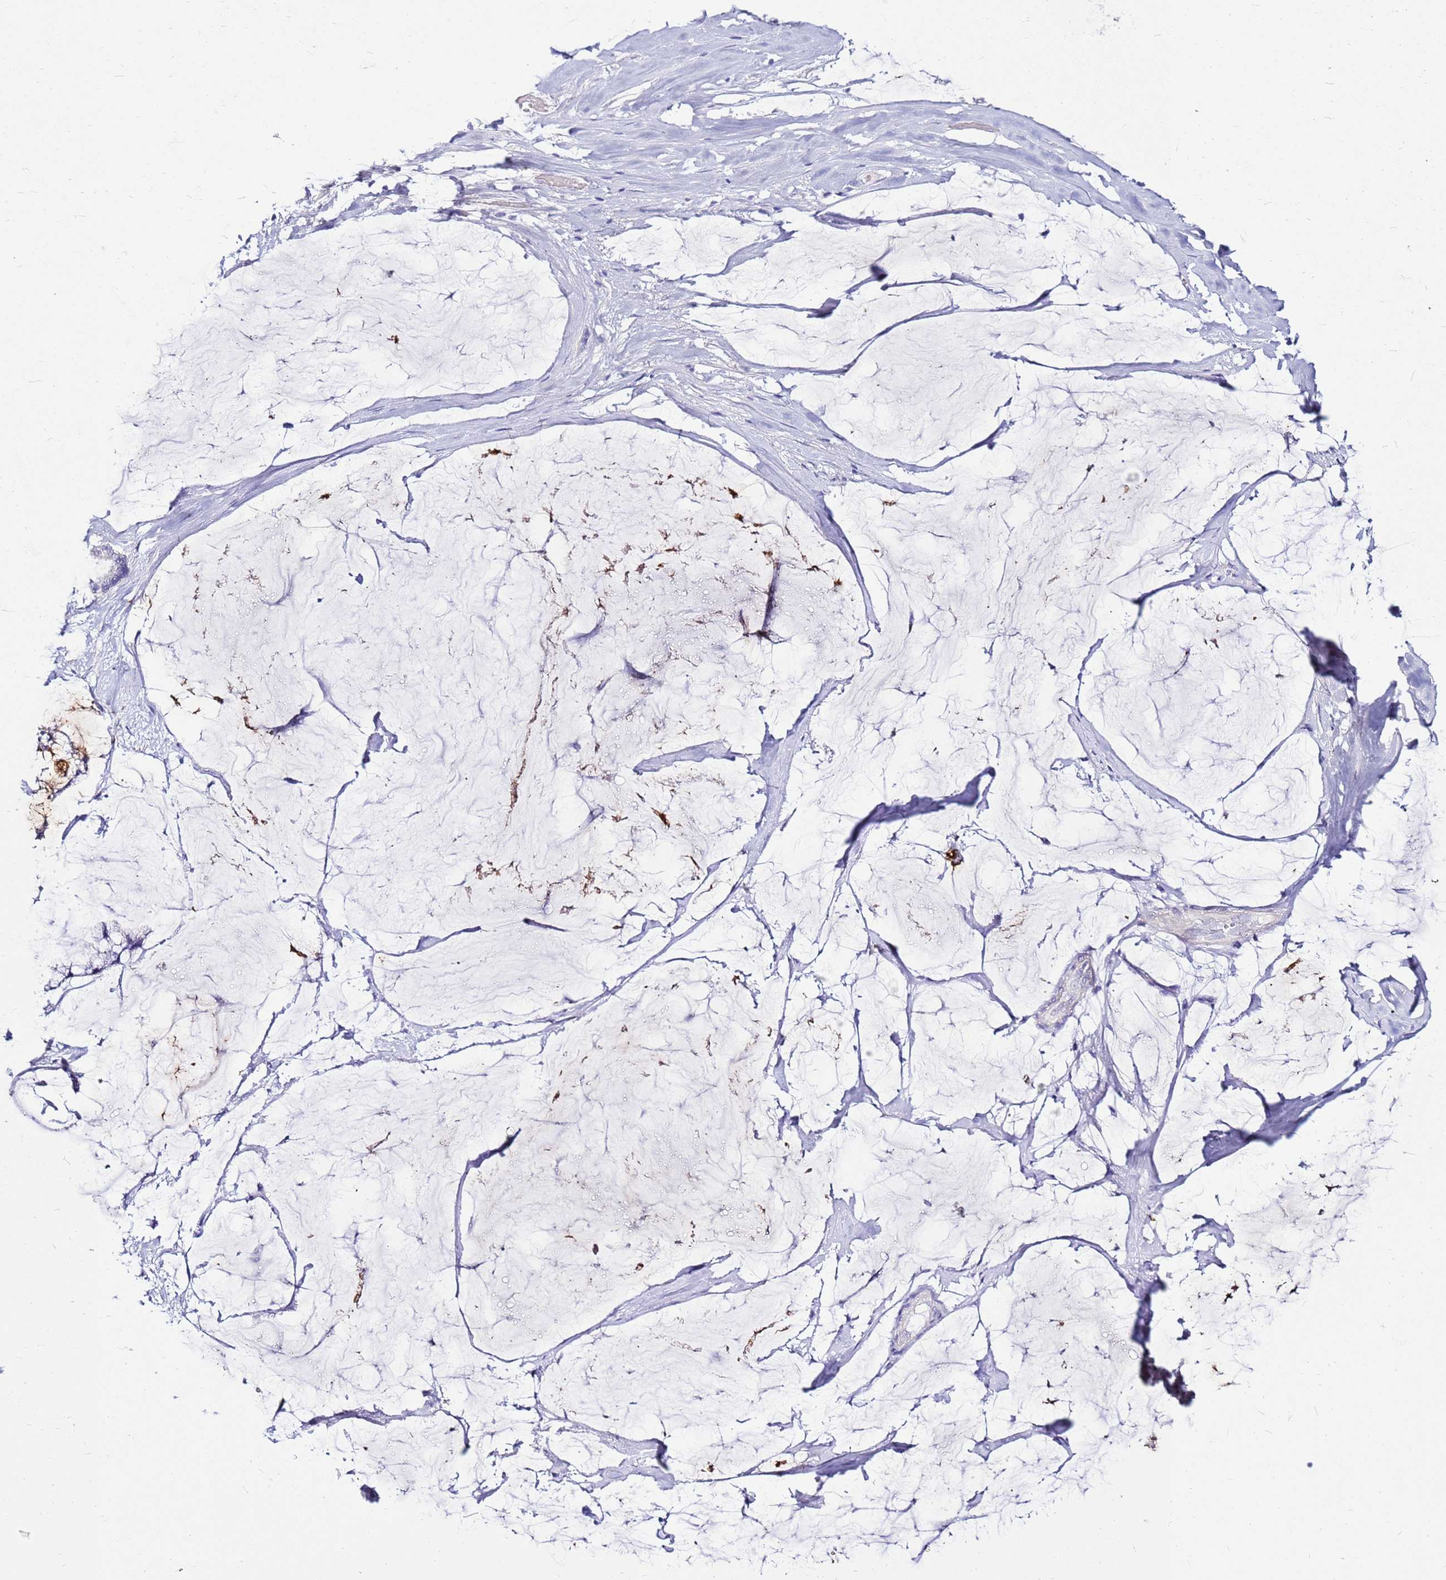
{"staining": {"intensity": "strong", "quantity": "<25%", "location": "cytoplasmic/membranous"}, "tissue": "ovarian cancer", "cell_type": "Tumor cells", "image_type": "cancer", "snomed": [{"axis": "morphology", "description": "Cystadenocarcinoma, mucinous, NOS"}, {"axis": "topography", "description": "Ovary"}], "caption": "This image displays ovarian cancer stained with immunohistochemistry (IHC) to label a protein in brown. The cytoplasmic/membranous of tumor cells show strong positivity for the protein. Nuclei are counter-stained blue.", "gene": "DCDC2B", "patient": {"sex": "female", "age": 39}}